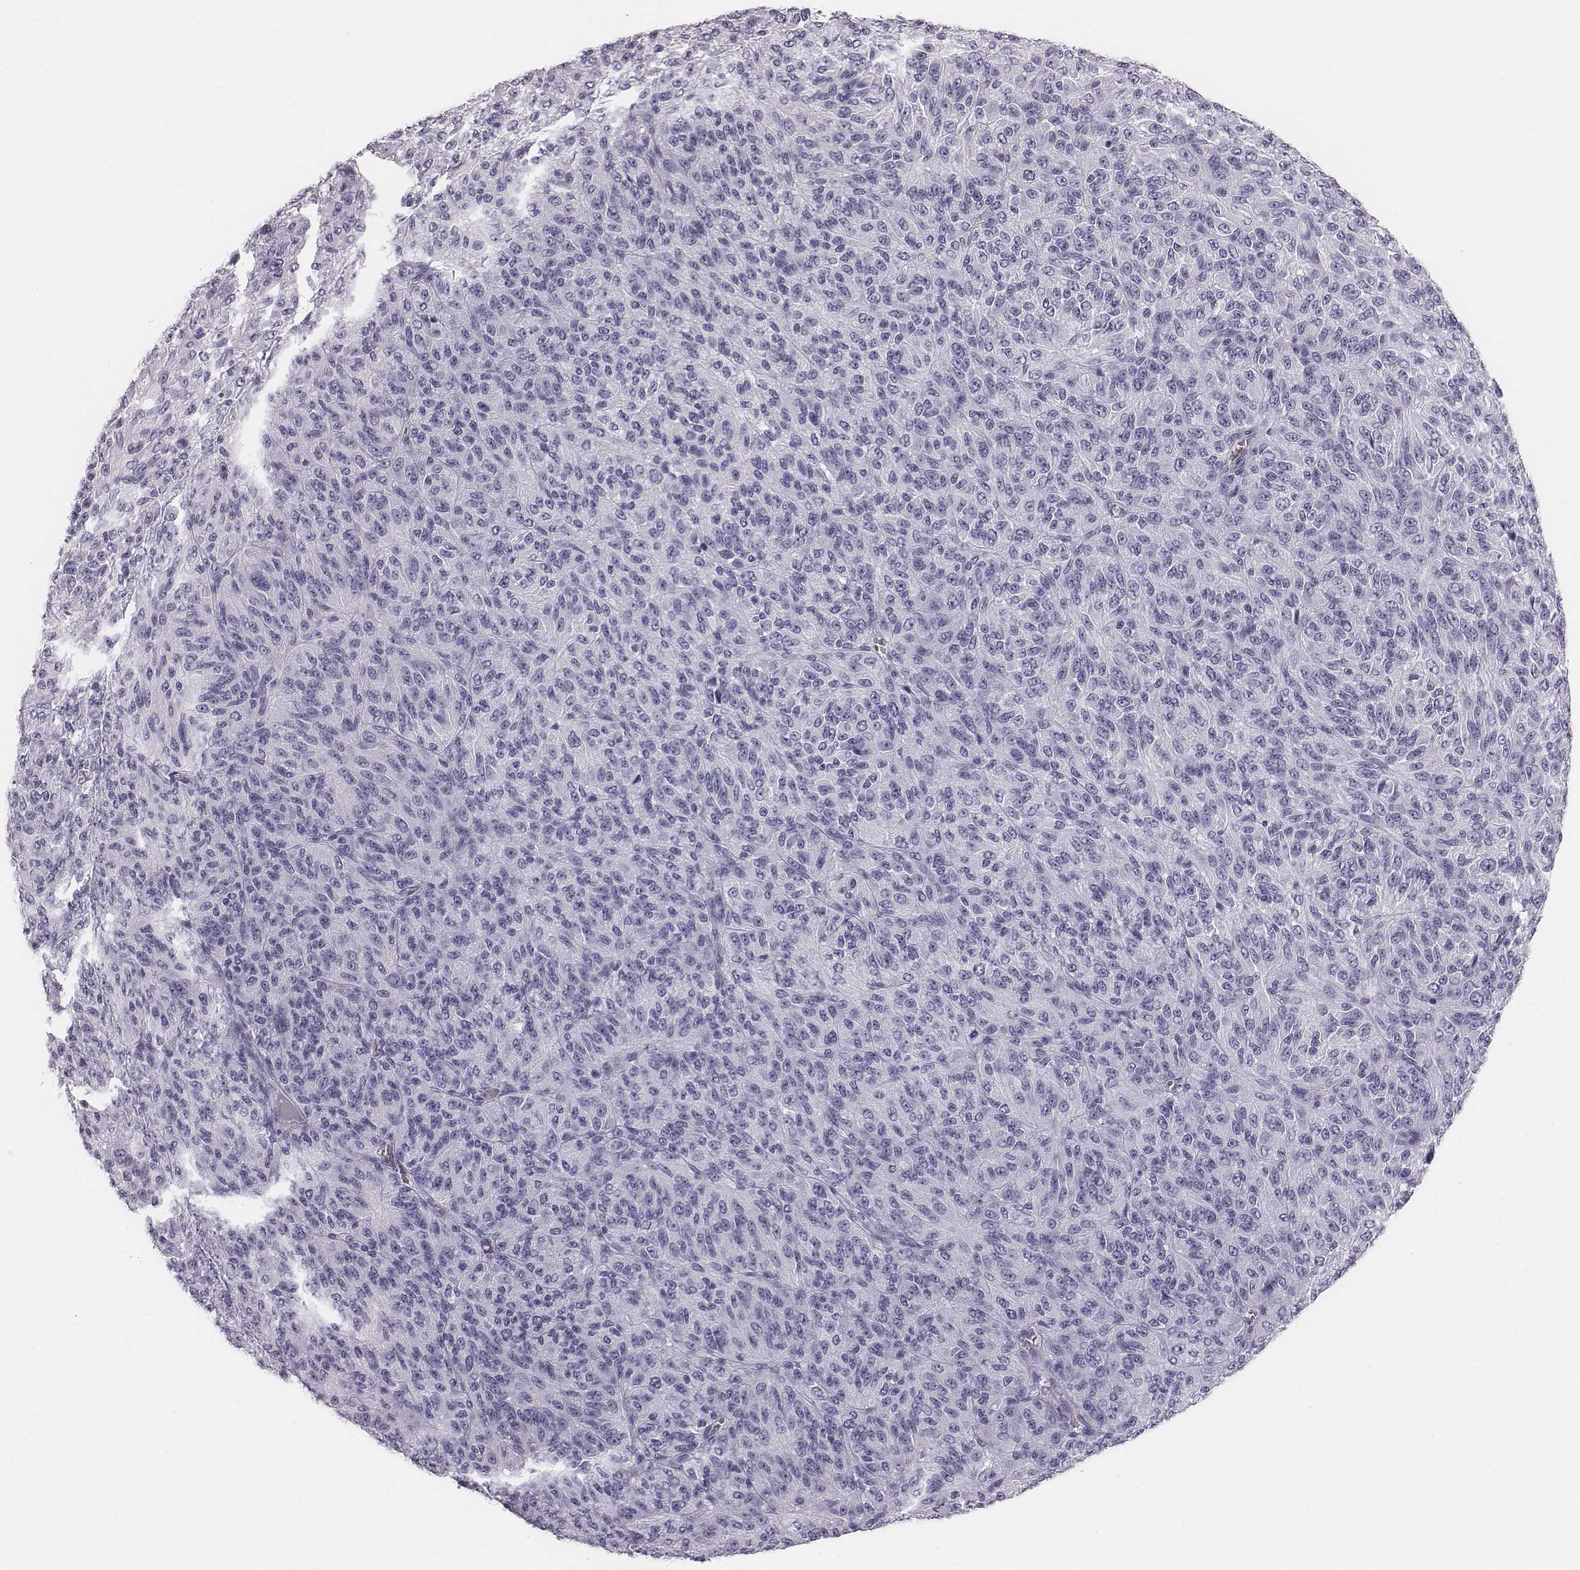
{"staining": {"intensity": "negative", "quantity": "none", "location": "none"}, "tissue": "melanoma", "cell_type": "Tumor cells", "image_type": "cancer", "snomed": [{"axis": "morphology", "description": "Malignant melanoma, Metastatic site"}, {"axis": "topography", "description": "Brain"}], "caption": "The immunohistochemistry image has no significant expression in tumor cells of melanoma tissue.", "gene": "HBZ", "patient": {"sex": "female", "age": 56}}